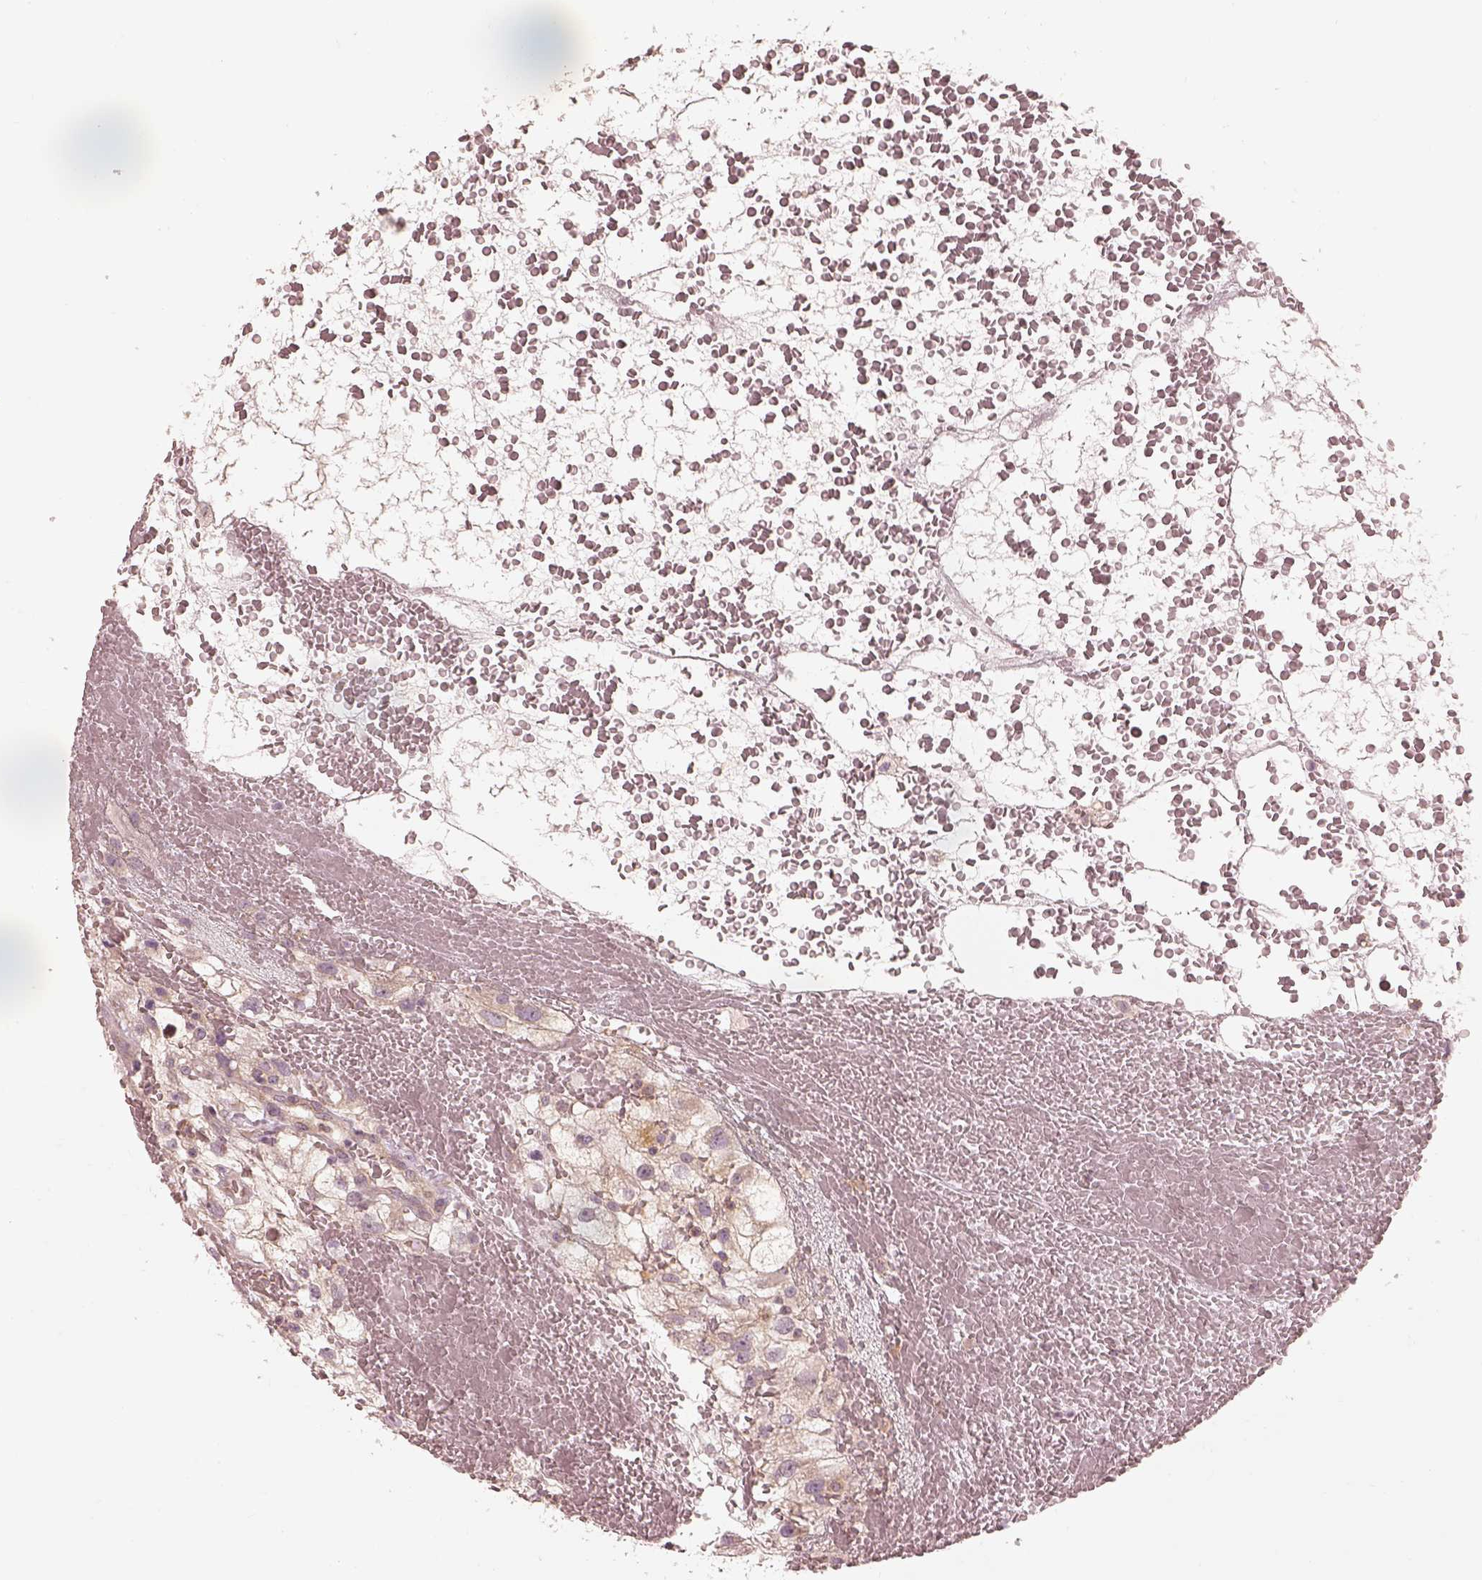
{"staining": {"intensity": "weak", "quantity": ">75%", "location": "cytoplasmic/membranous"}, "tissue": "renal cancer", "cell_type": "Tumor cells", "image_type": "cancer", "snomed": [{"axis": "morphology", "description": "Adenocarcinoma, NOS"}, {"axis": "topography", "description": "Kidney"}], "caption": "Protein staining of renal adenocarcinoma tissue reveals weak cytoplasmic/membranous expression in approximately >75% of tumor cells.", "gene": "PRKACG", "patient": {"sex": "male", "age": 59}}